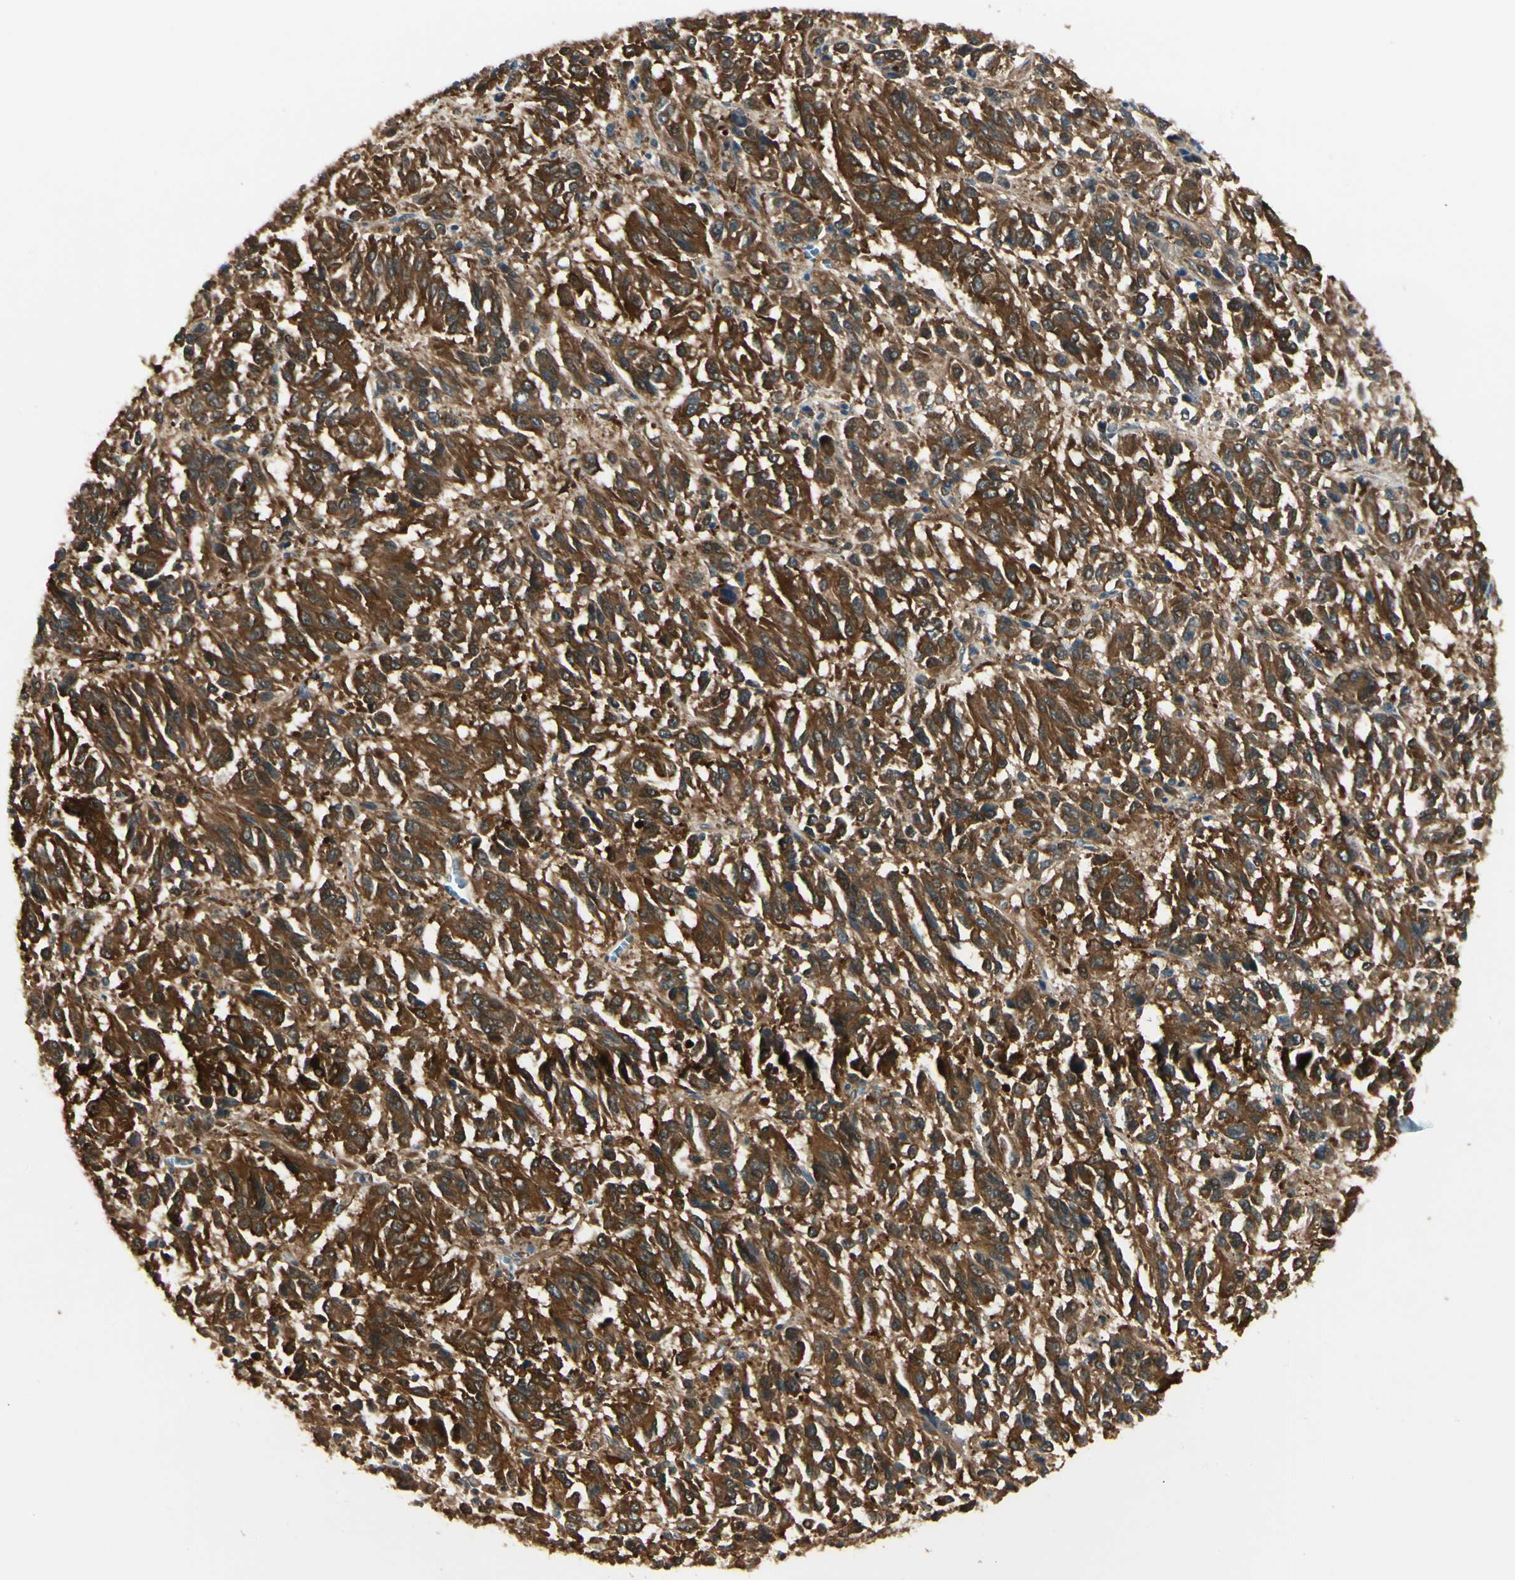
{"staining": {"intensity": "strong", "quantity": ">75%", "location": "cytoplasmic/membranous"}, "tissue": "melanoma", "cell_type": "Tumor cells", "image_type": "cancer", "snomed": [{"axis": "morphology", "description": "Malignant melanoma, Metastatic site"}, {"axis": "topography", "description": "Lung"}], "caption": "There is high levels of strong cytoplasmic/membranous staining in tumor cells of malignant melanoma (metastatic site), as demonstrated by immunohistochemical staining (brown color).", "gene": "NME1-NME2", "patient": {"sex": "male", "age": 64}}